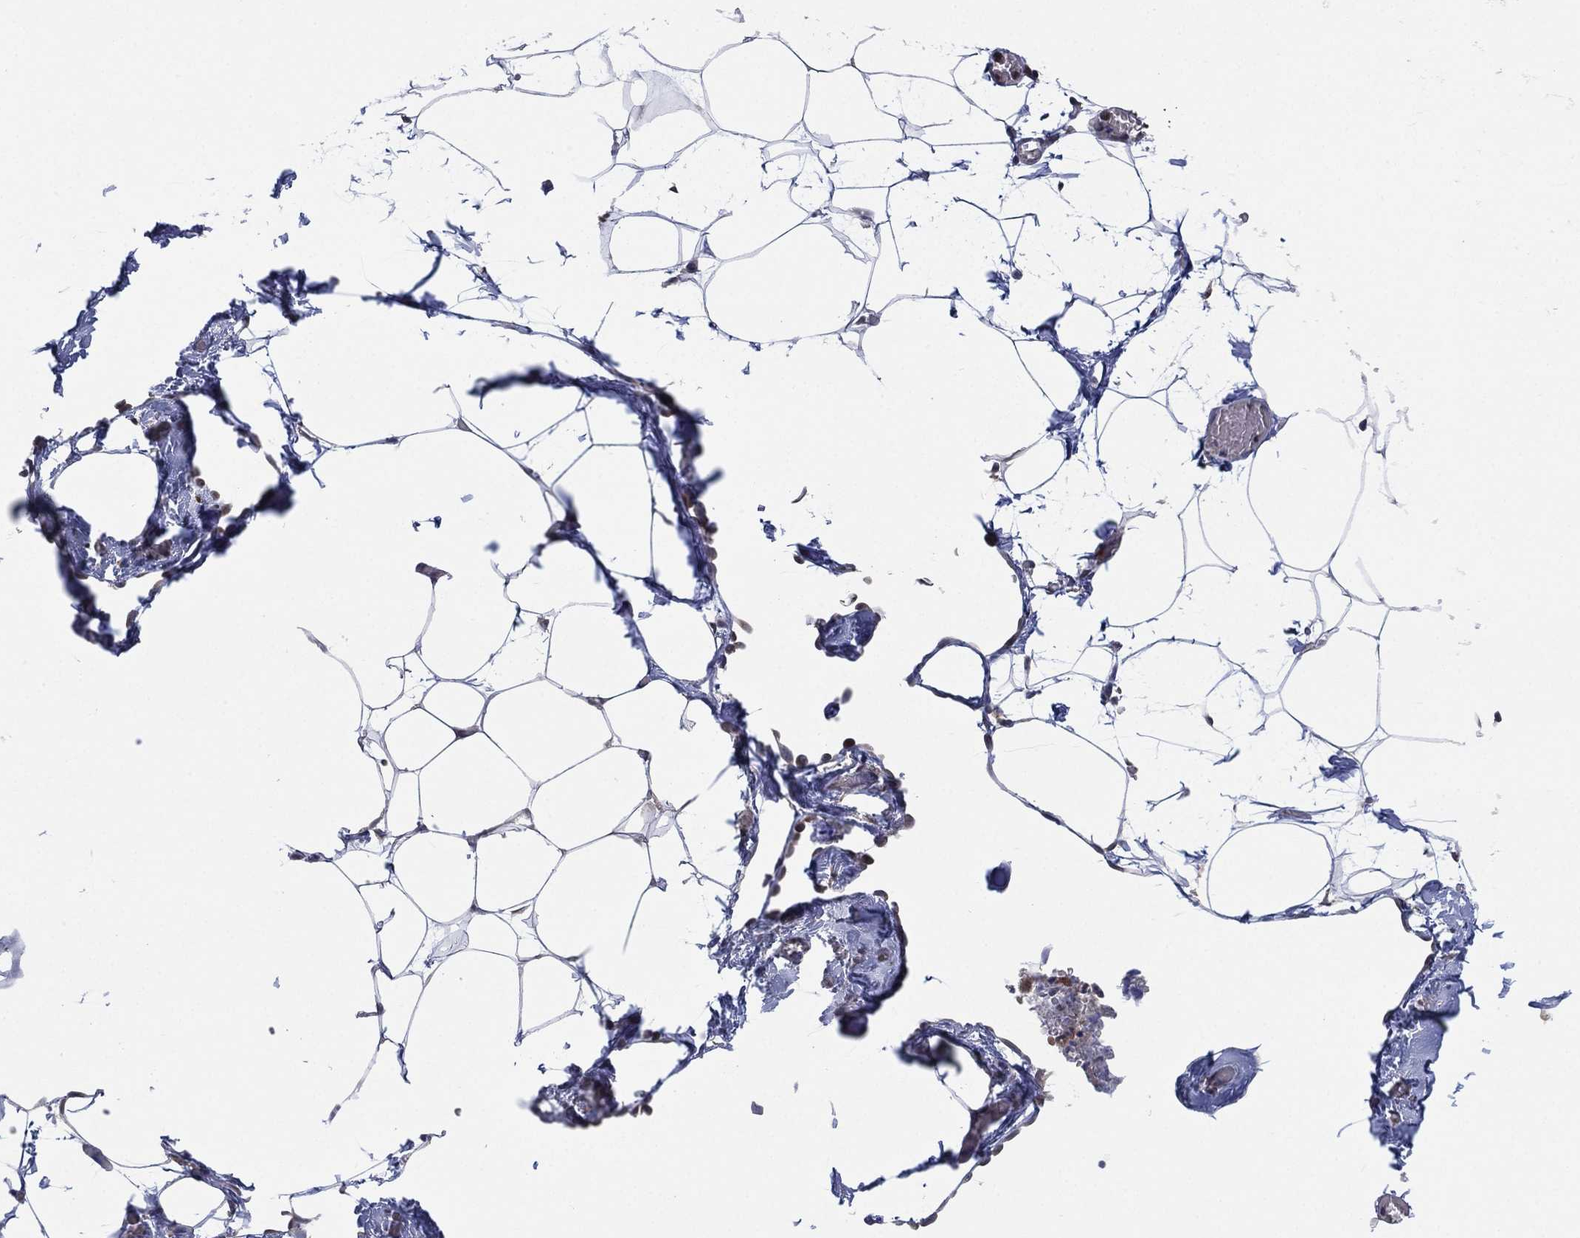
{"staining": {"intensity": "negative", "quantity": "none", "location": "none"}, "tissue": "adipose tissue", "cell_type": "Adipocytes", "image_type": "normal", "snomed": [{"axis": "morphology", "description": "Normal tissue, NOS"}, {"axis": "topography", "description": "Adipose tissue"}], "caption": "Protein analysis of normal adipose tissue displays no significant staining in adipocytes.", "gene": "SELENOO", "patient": {"sex": "male", "age": 57}}